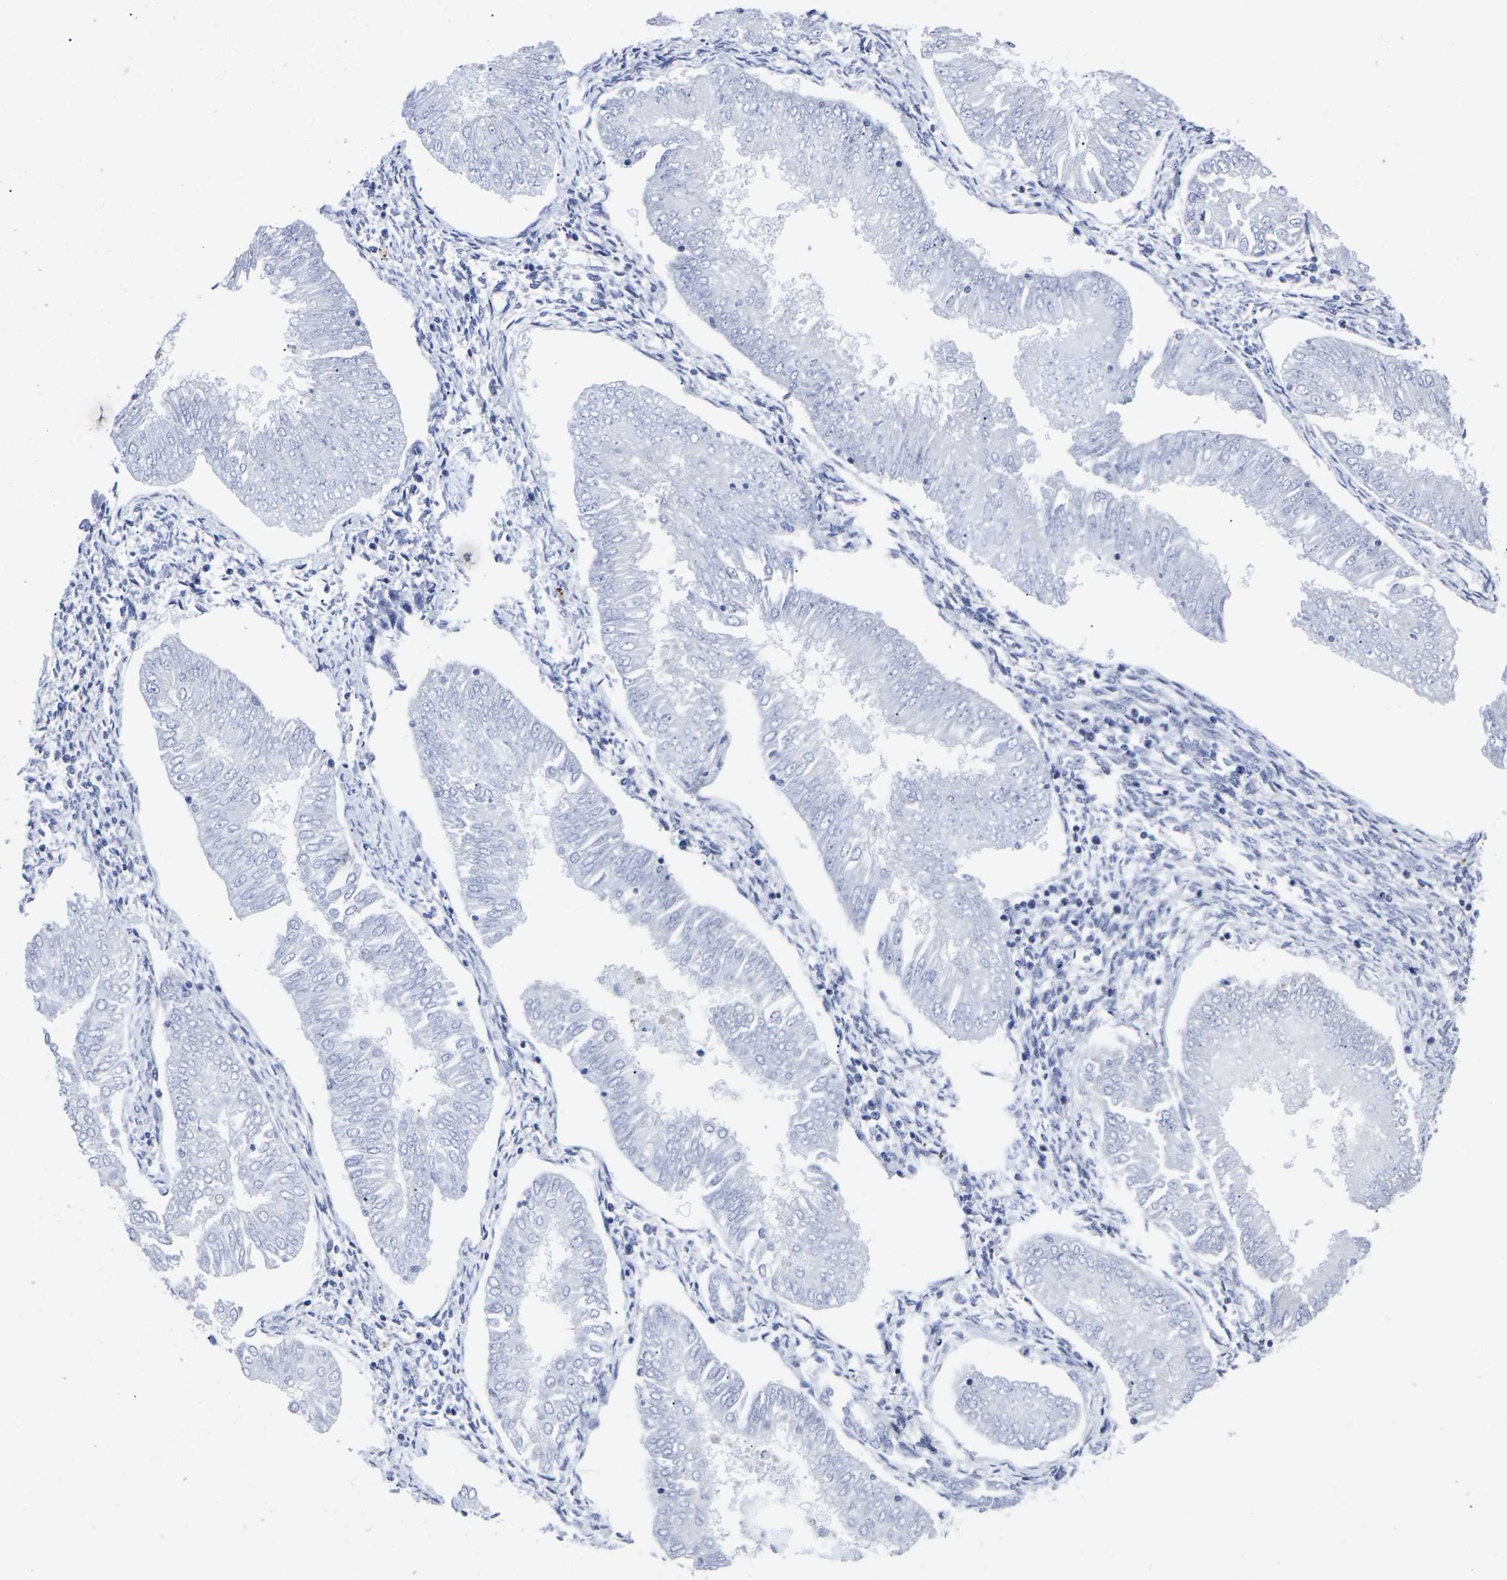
{"staining": {"intensity": "negative", "quantity": "none", "location": "none"}, "tissue": "endometrial cancer", "cell_type": "Tumor cells", "image_type": "cancer", "snomed": [{"axis": "morphology", "description": "Adenocarcinoma, NOS"}, {"axis": "topography", "description": "Endometrium"}], "caption": "Histopathology image shows no protein expression in tumor cells of endometrial cancer (adenocarcinoma) tissue.", "gene": "RPN1", "patient": {"sex": "female", "age": 53}}